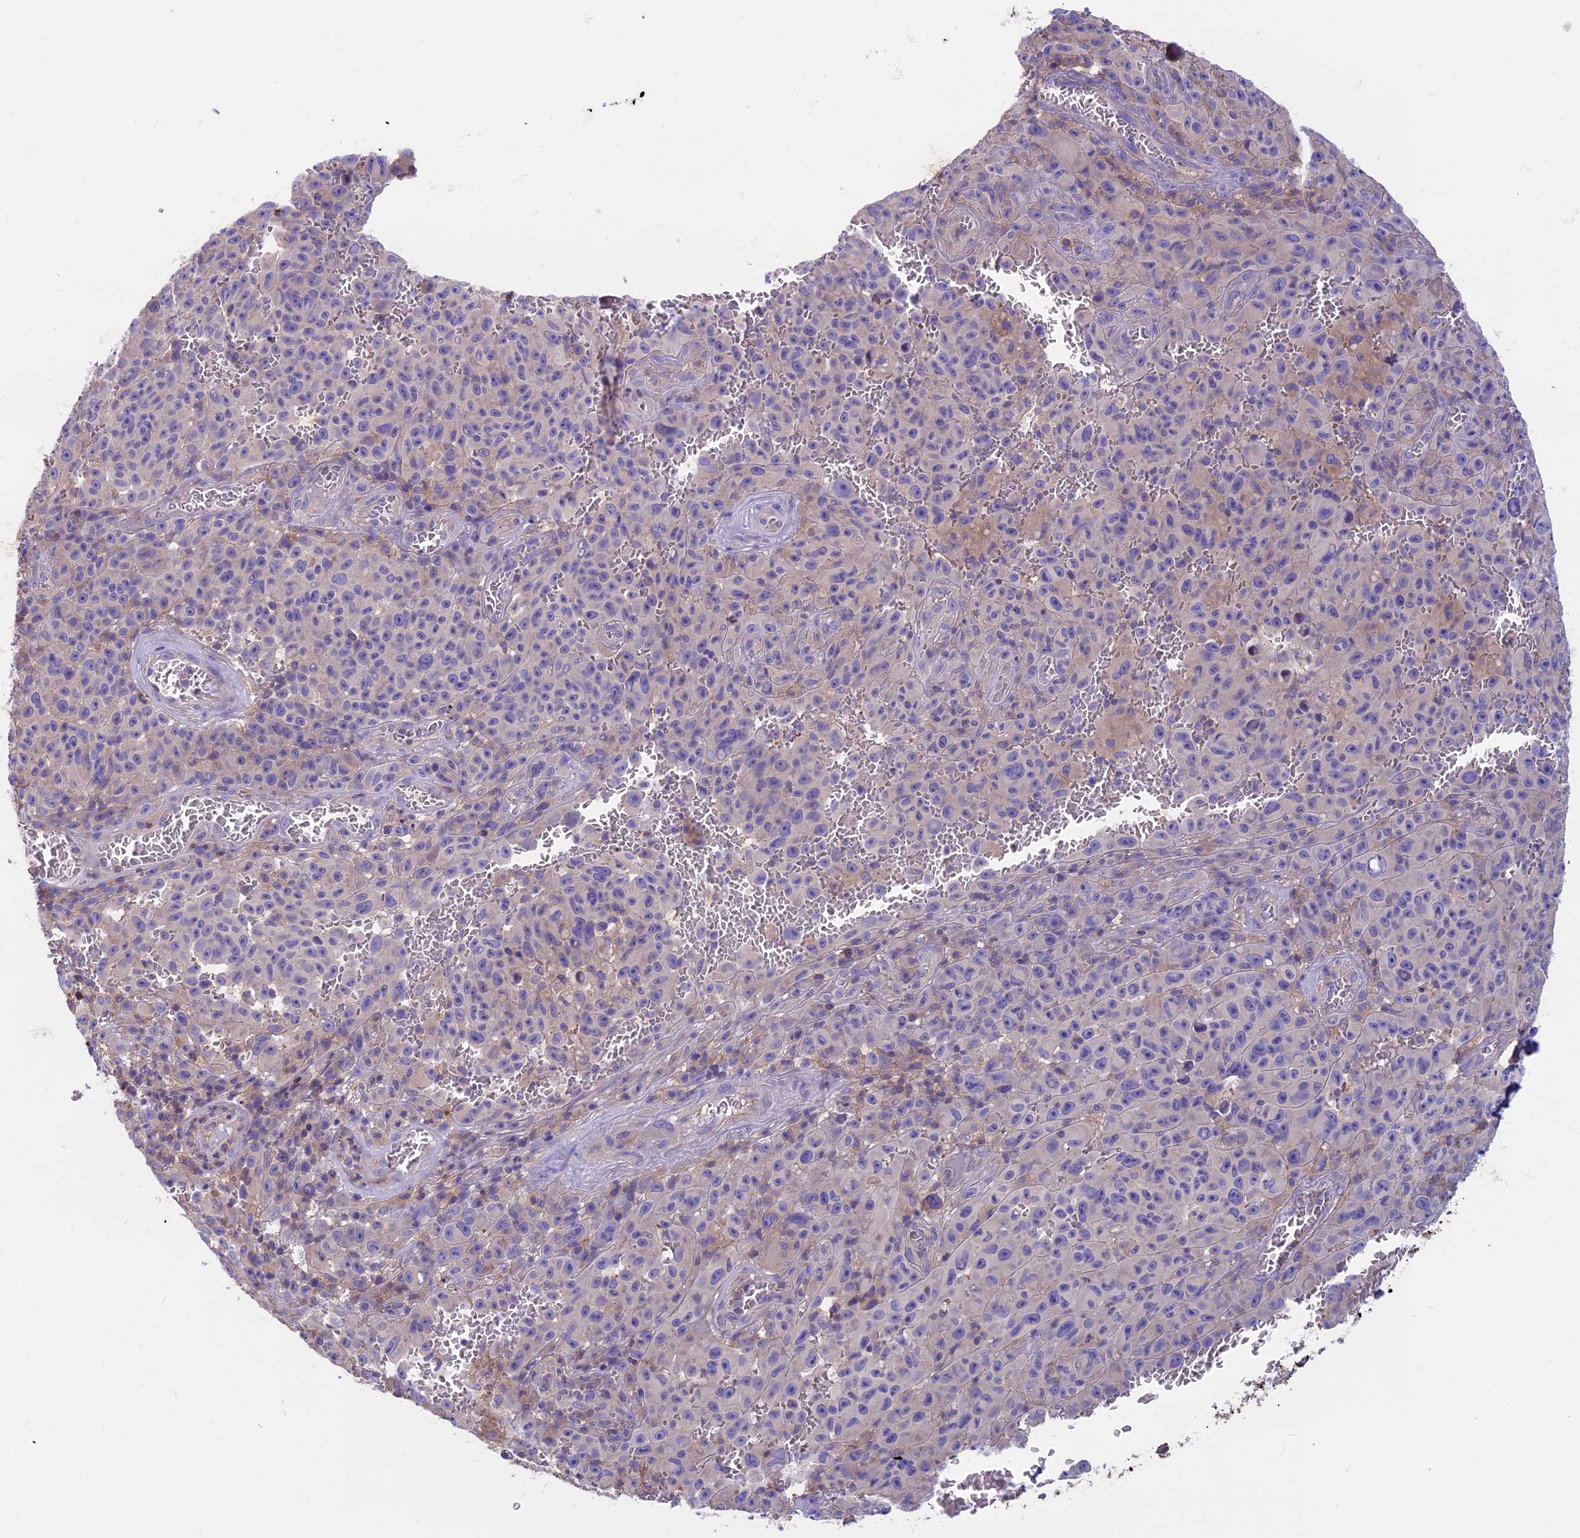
{"staining": {"intensity": "weak", "quantity": "<25%", "location": "cytoplasmic/membranous"}, "tissue": "melanoma", "cell_type": "Tumor cells", "image_type": "cancer", "snomed": [{"axis": "morphology", "description": "Malignant melanoma, NOS"}, {"axis": "topography", "description": "Skin"}], "caption": "Protein analysis of melanoma displays no significant expression in tumor cells. (DAB (3,3'-diaminobenzidine) immunohistochemistry (IHC), high magnification).", "gene": "CDAN1", "patient": {"sex": "female", "age": 82}}